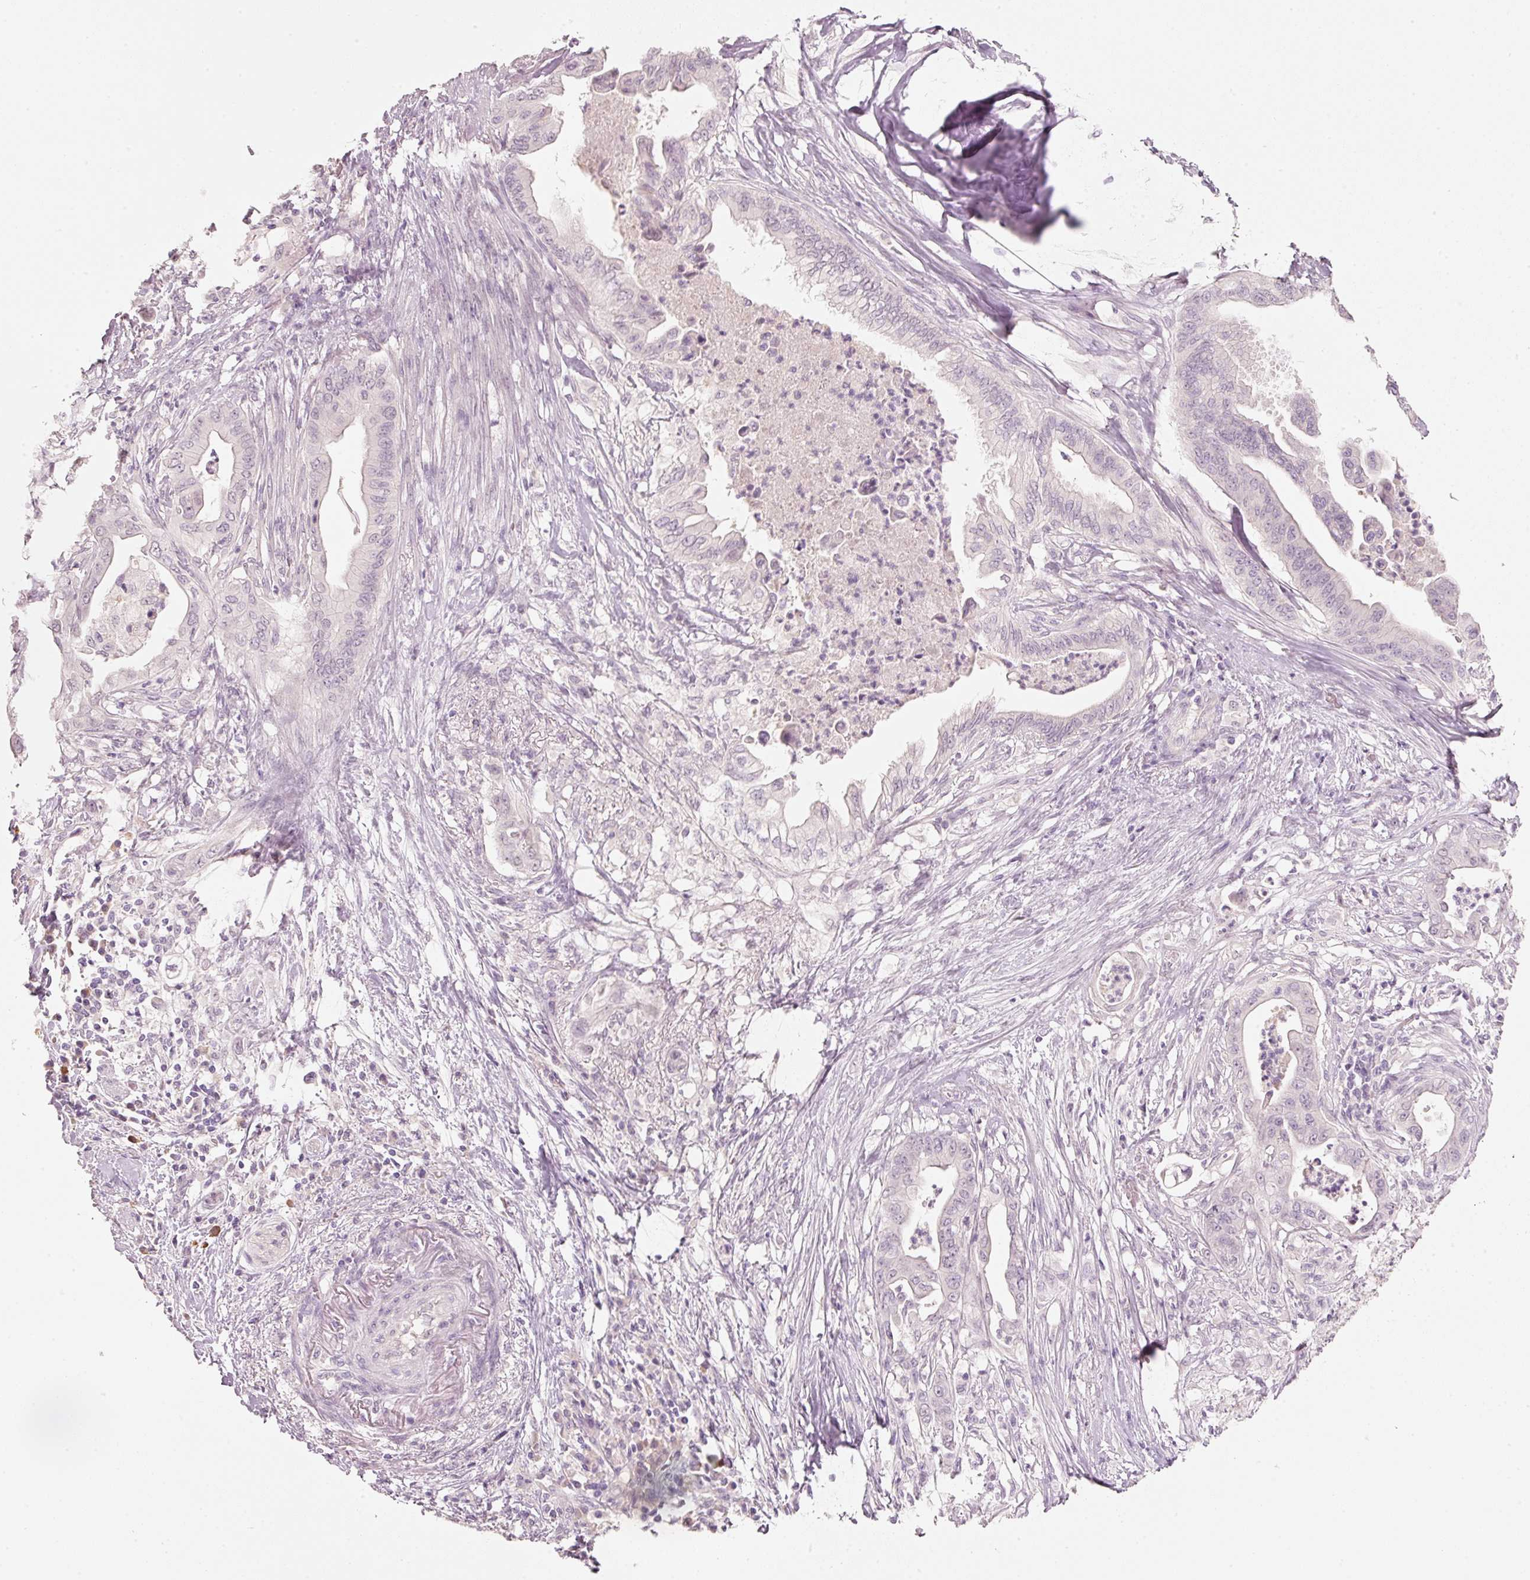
{"staining": {"intensity": "negative", "quantity": "none", "location": "none"}, "tissue": "pancreatic cancer", "cell_type": "Tumor cells", "image_type": "cancer", "snomed": [{"axis": "morphology", "description": "Adenocarcinoma, NOS"}, {"axis": "topography", "description": "Pancreas"}], "caption": "Protein analysis of pancreatic cancer displays no significant staining in tumor cells.", "gene": "STEAP1", "patient": {"sex": "male", "age": 58}}